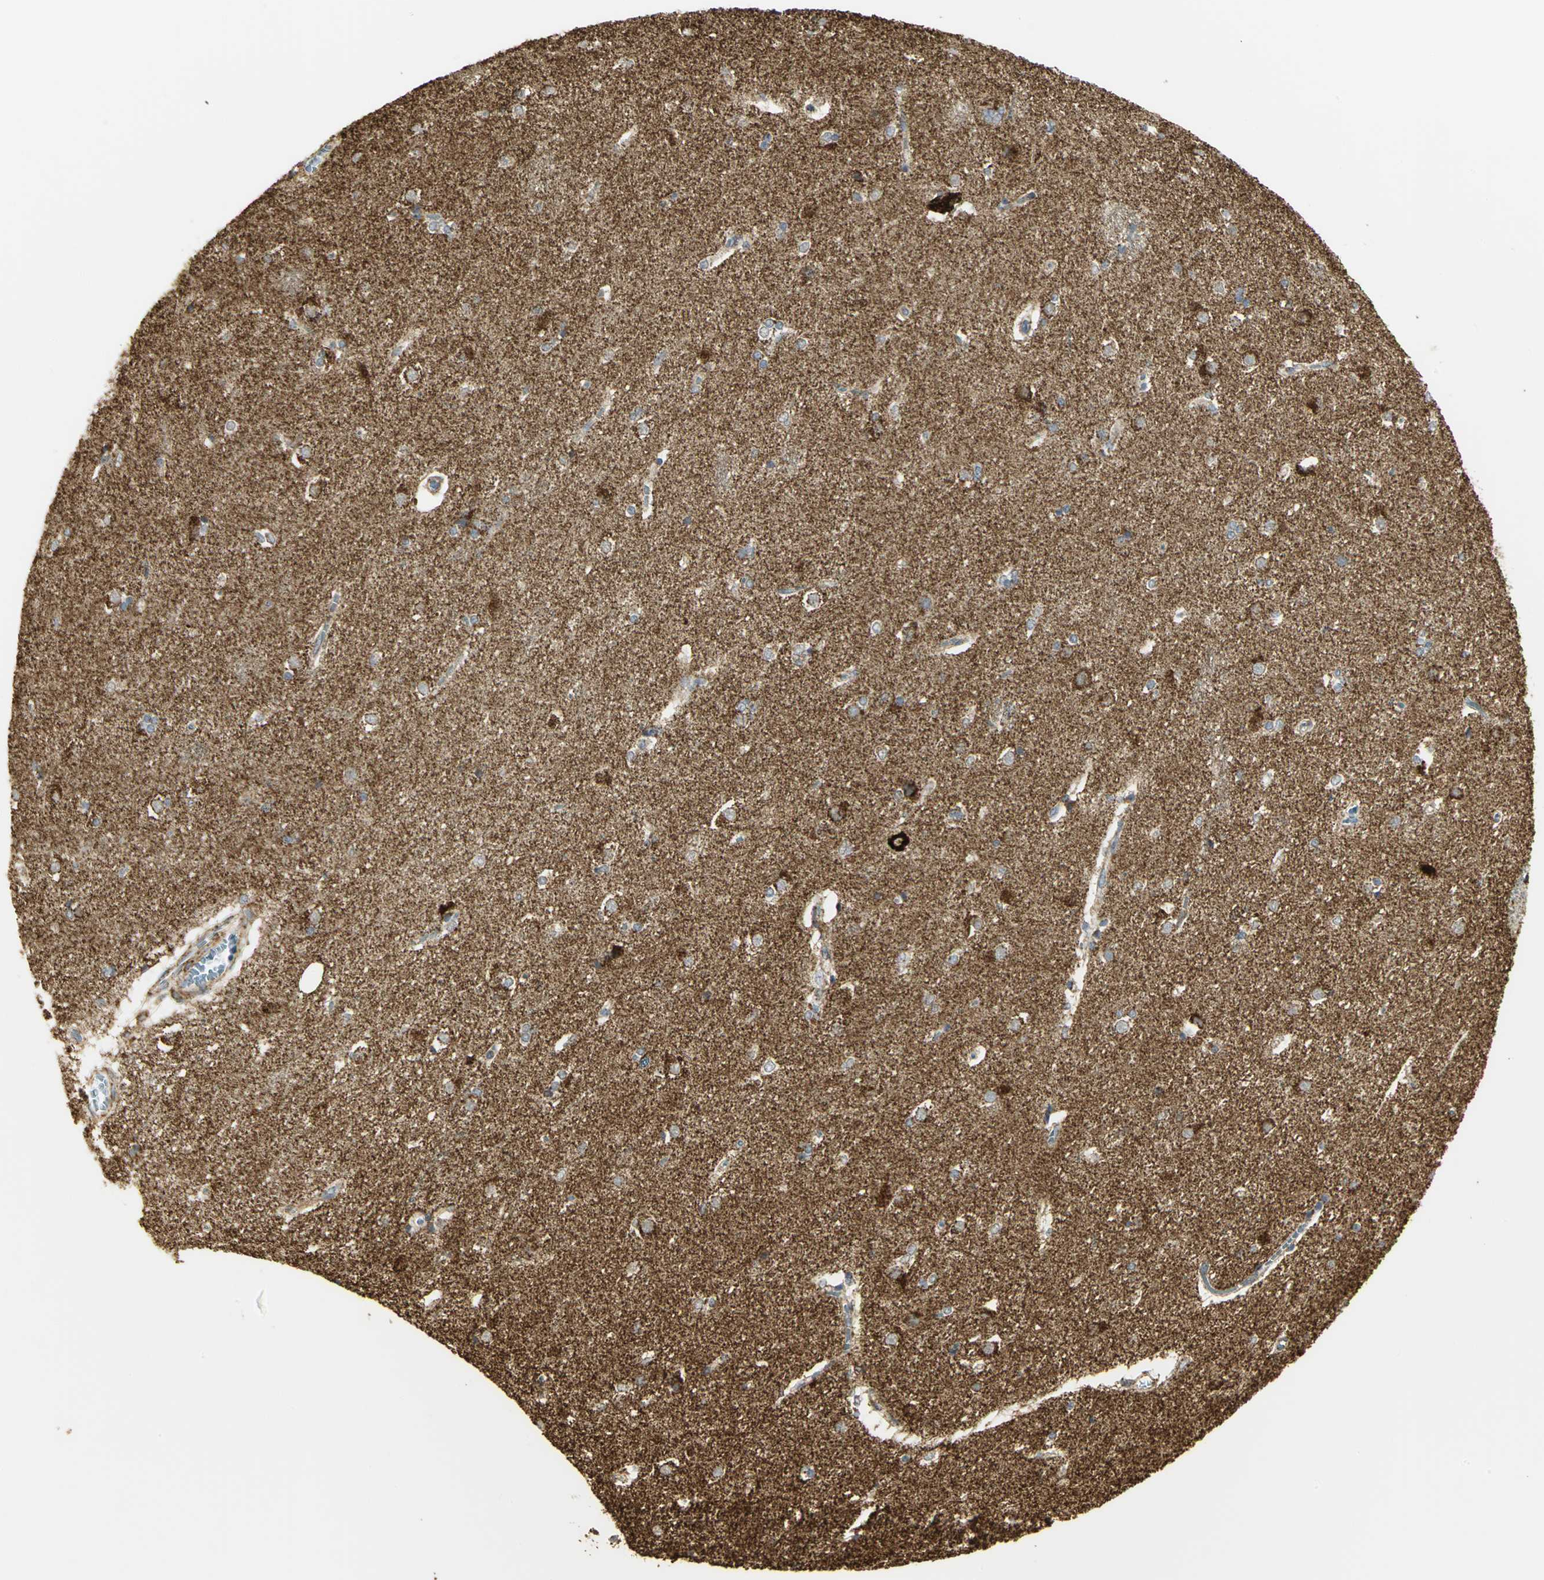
{"staining": {"intensity": "strong", "quantity": "25%-75%", "location": "cytoplasmic/membranous"}, "tissue": "caudate", "cell_type": "Glial cells", "image_type": "normal", "snomed": [{"axis": "morphology", "description": "Normal tissue, NOS"}, {"axis": "topography", "description": "Lateral ventricle wall"}], "caption": "Strong cytoplasmic/membranous staining is seen in about 25%-75% of glial cells in normal caudate. The staining is performed using DAB brown chromogen to label protein expression. The nuclei are counter-stained blue using hematoxylin.", "gene": "VDAC1", "patient": {"sex": "female", "age": 19}}